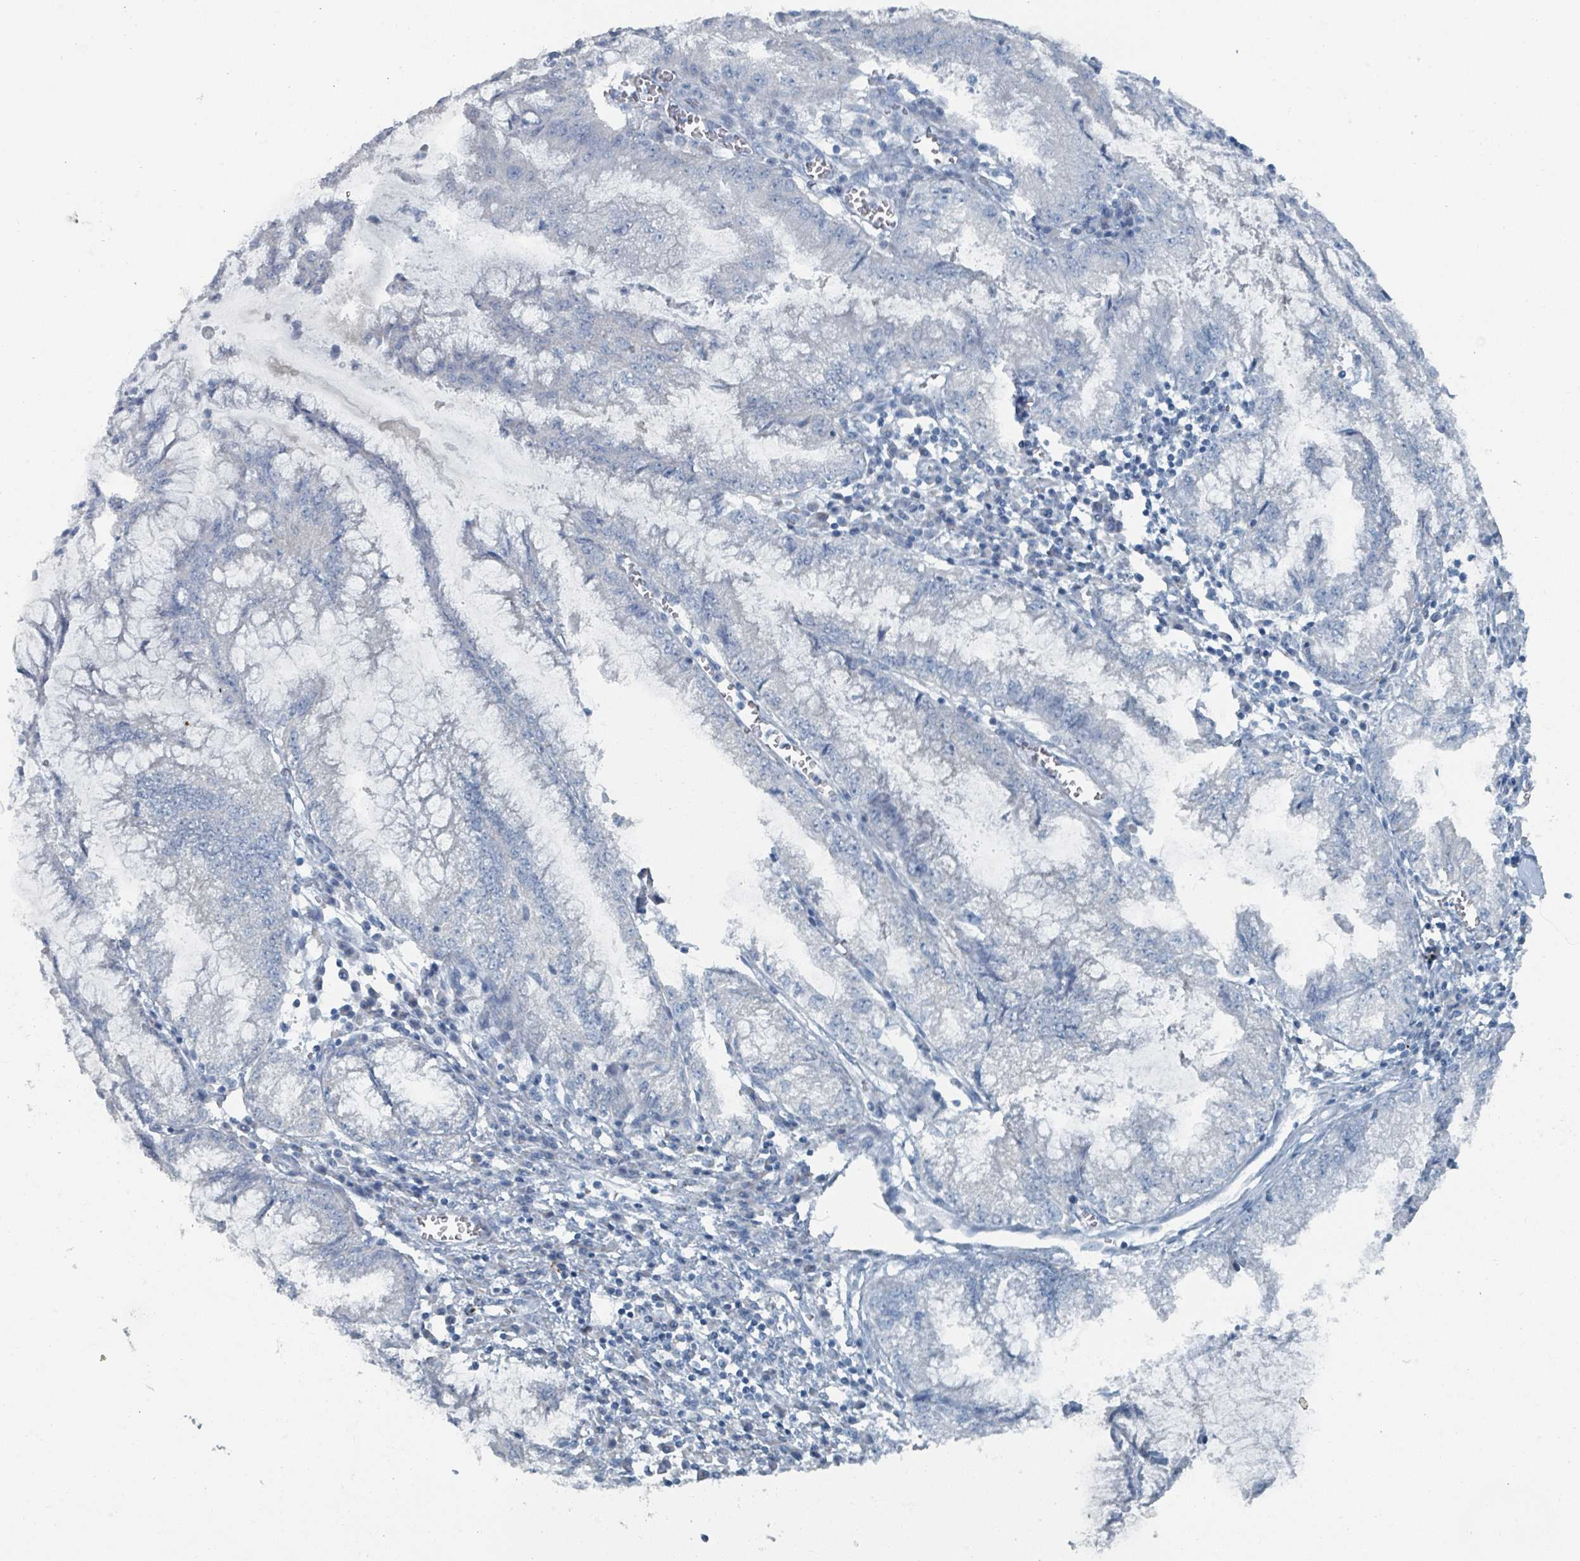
{"staining": {"intensity": "negative", "quantity": "none", "location": "none"}, "tissue": "pancreatic cancer", "cell_type": "Tumor cells", "image_type": "cancer", "snomed": [{"axis": "morphology", "description": "Adenocarcinoma, NOS"}, {"axis": "topography", "description": "Pancreas"}], "caption": "The image exhibits no significant positivity in tumor cells of pancreatic adenocarcinoma.", "gene": "GAMT", "patient": {"sex": "male", "age": 73}}